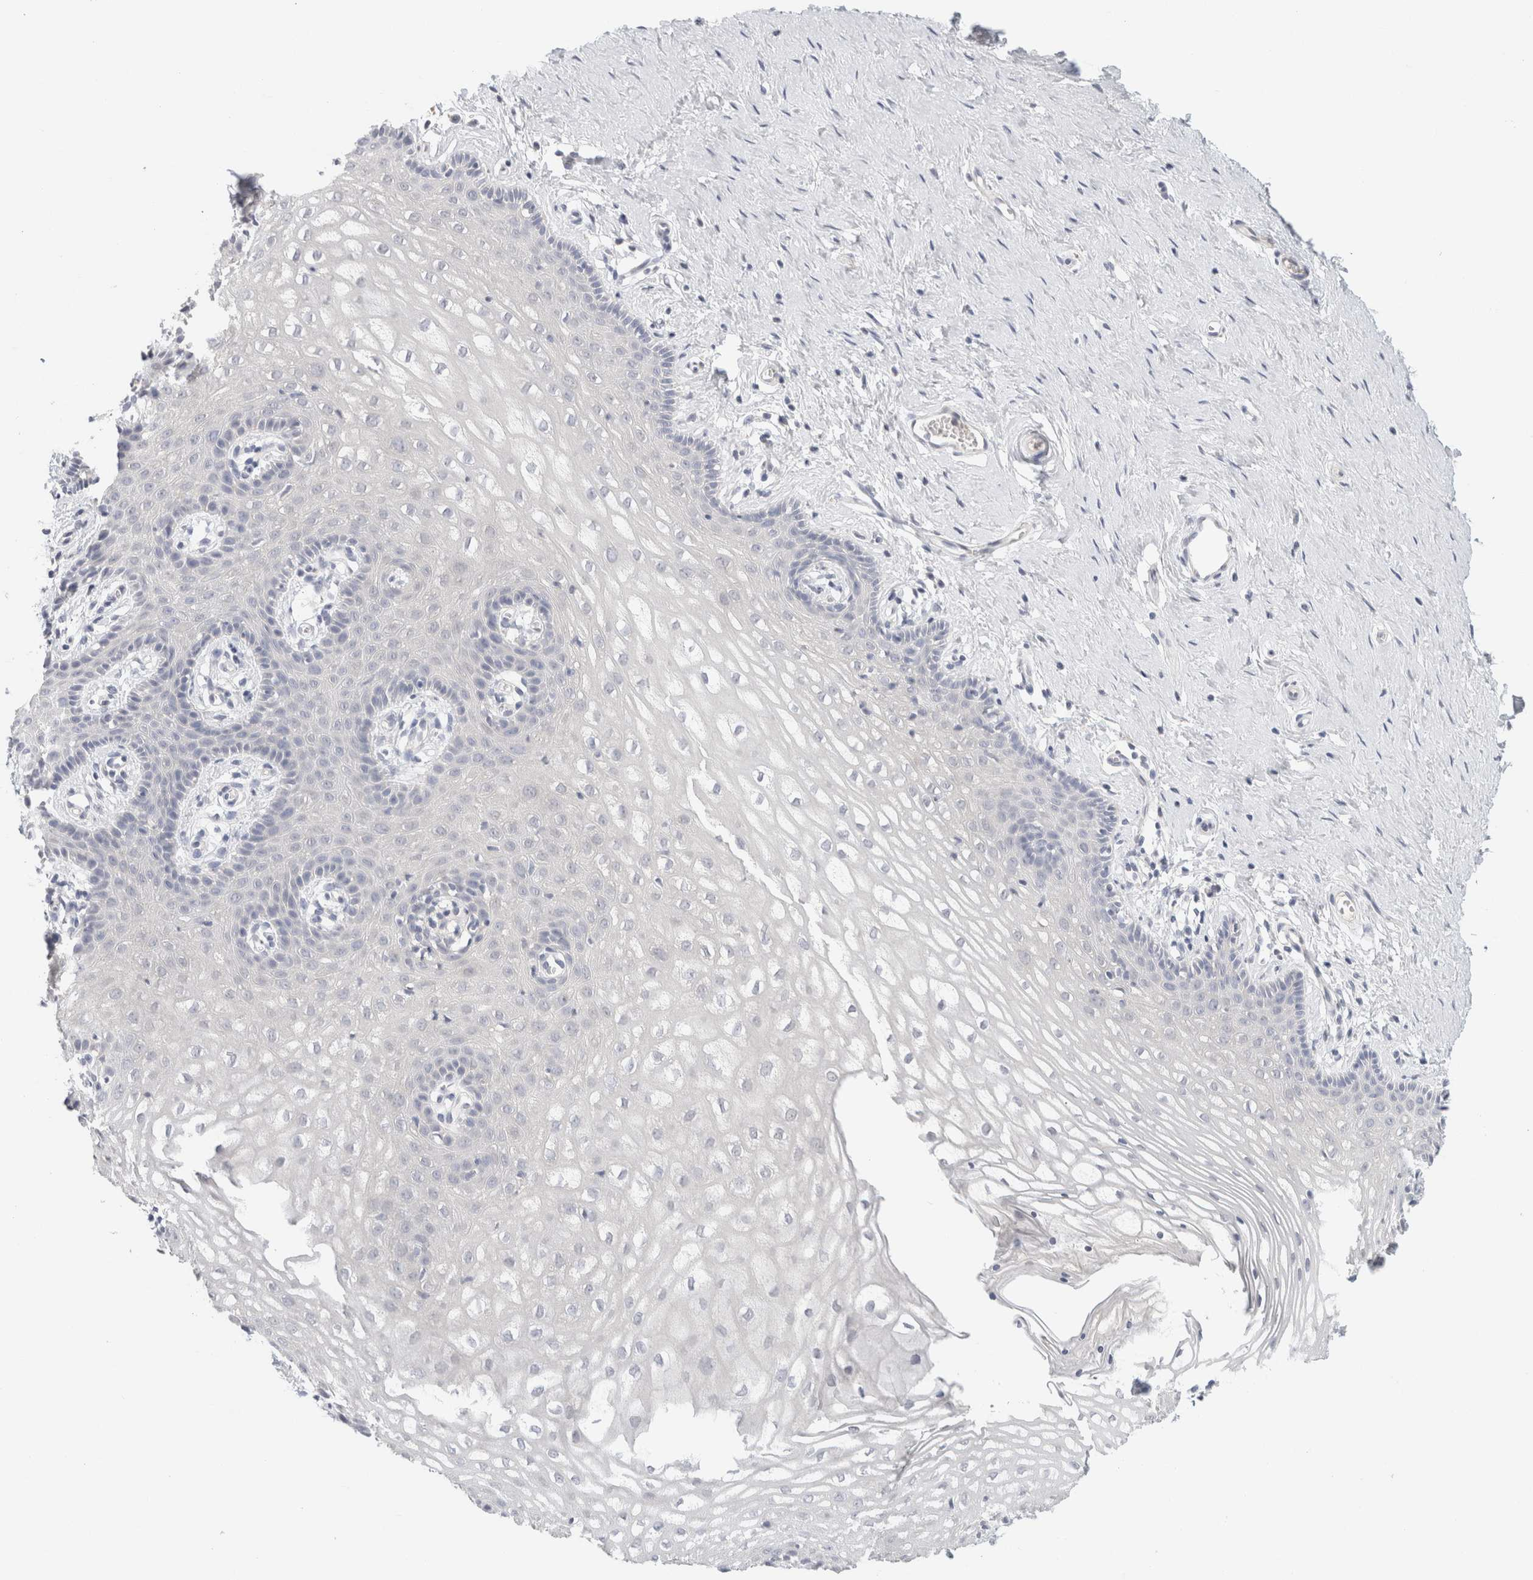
{"staining": {"intensity": "negative", "quantity": "none", "location": "none"}, "tissue": "vagina", "cell_type": "Squamous epithelial cells", "image_type": "normal", "snomed": [{"axis": "morphology", "description": "Normal tissue, NOS"}, {"axis": "topography", "description": "Vagina"}], "caption": "The micrograph displays no staining of squamous epithelial cells in benign vagina. Nuclei are stained in blue.", "gene": "MPP2", "patient": {"sex": "female", "age": 32}}